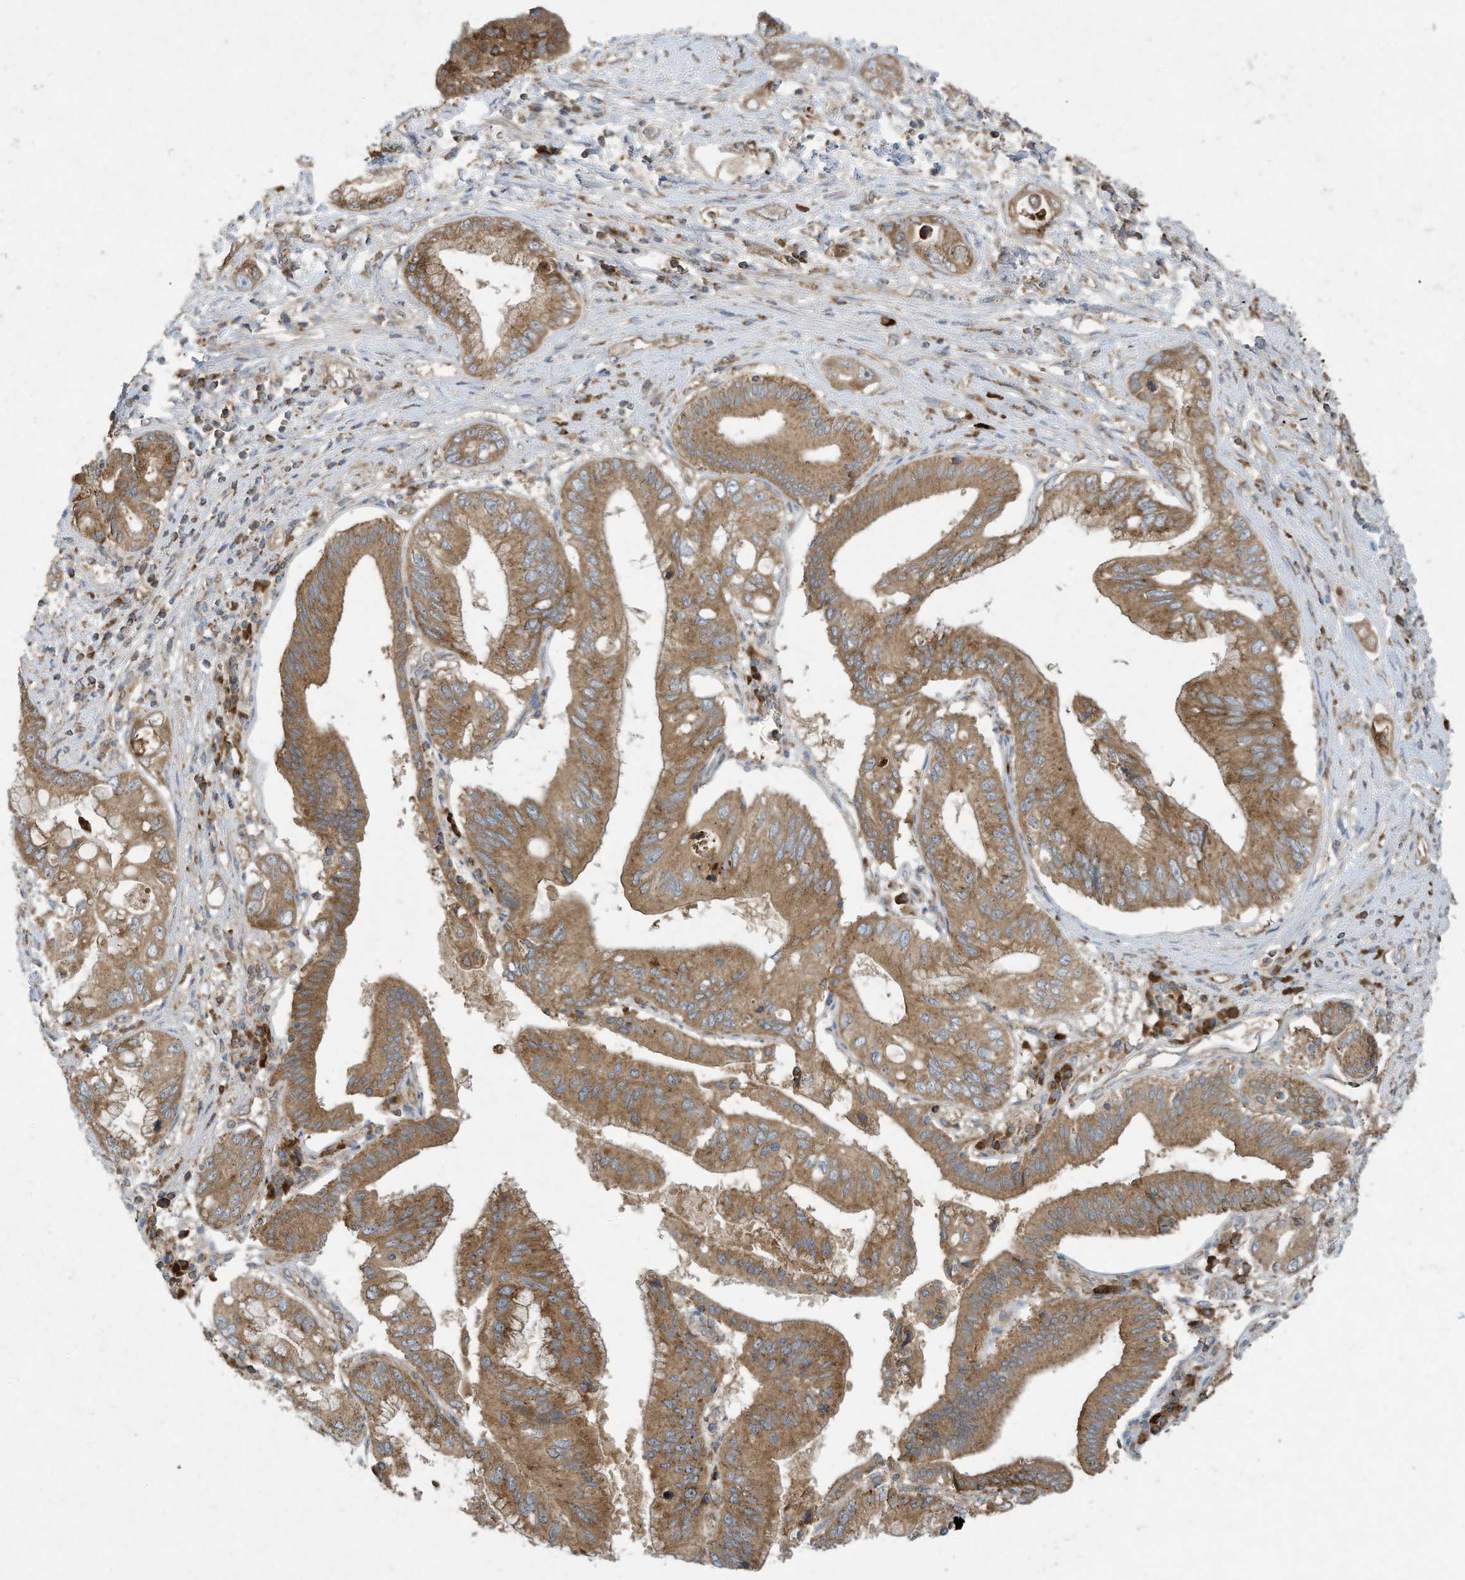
{"staining": {"intensity": "moderate", "quantity": ">75%", "location": "cytoplasmic/membranous"}, "tissue": "pancreatic cancer", "cell_type": "Tumor cells", "image_type": "cancer", "snomed": [{"axis": "morphology", "description": "Inflammation, NOS"}, {"axis": "morphology", "description": "Adenocarcinoma, NOS"}, {"axis": "topography", "description": "Pancreas"}], "caption": "Pancreatic adenocarcinoma stained for a protein (brown) exhibits moderate cytoplasmic/membranous positive expression in about >75% of tumor cells.", "gene": "SYNJ2", "patient": {"sex": "female", "age": 56}}